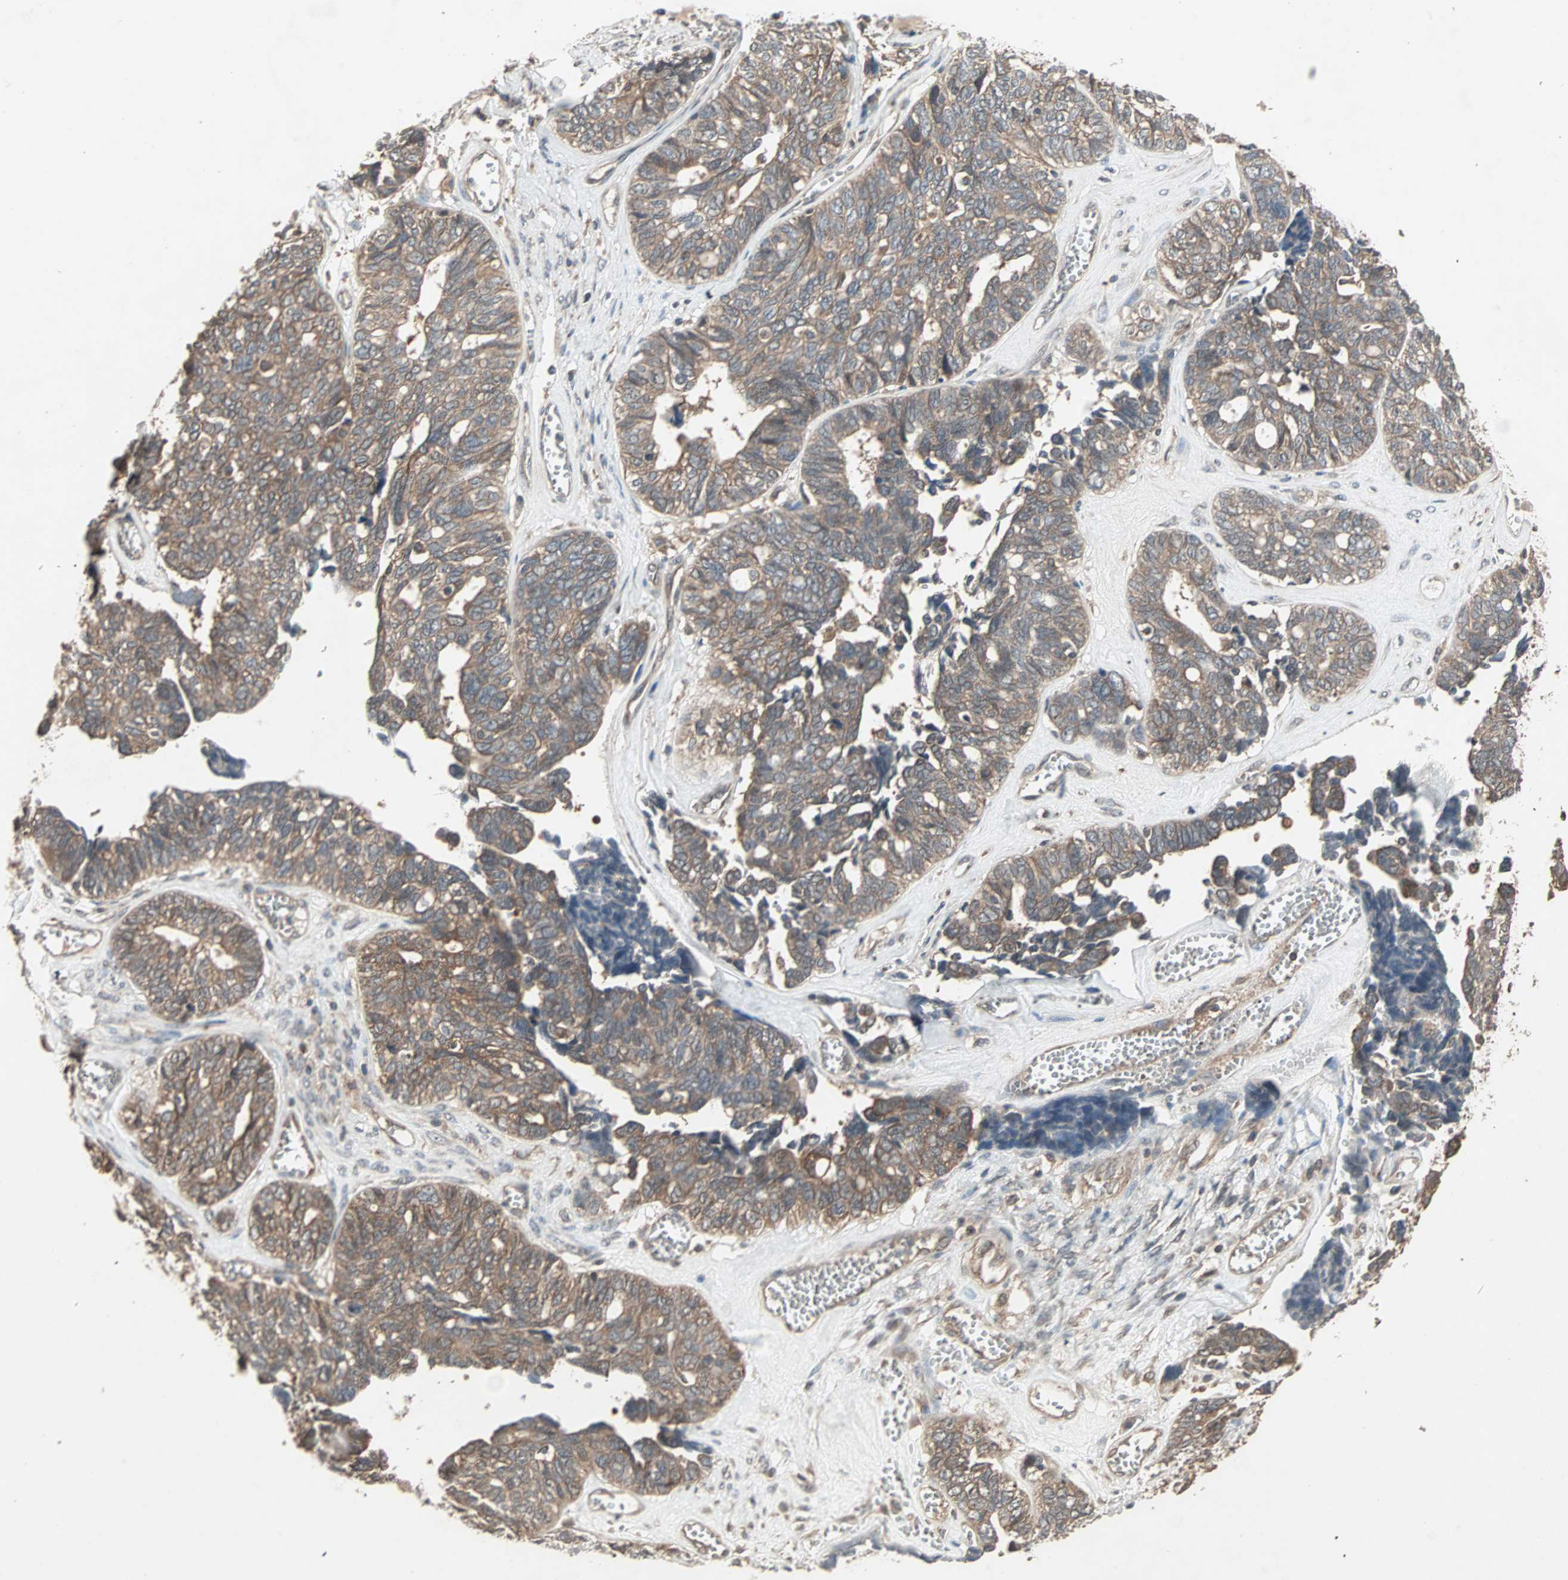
{"staining": {"intensity": "moderate", "quantity": ">75%", "location": "cytoplasmic/membranous"}, "tissue": "ovarian cancer", "cell_type": "Tumor cells", "image_type": "cancer", "snomed": [{"axis": "morphology", "description": "Cystadenocarcinoma, serous, NOS"}, {"axis": "topography", "description": "Ovary"}], "caption": "Human serous cystadenocarcinoma (ovarian) stained with a brown dye shows moderate cytoplasmic/membranous positive expression in about >75% of tumor cells.", "gene": "UBAC1", "patient": {"sex": "female", "age": 79}}